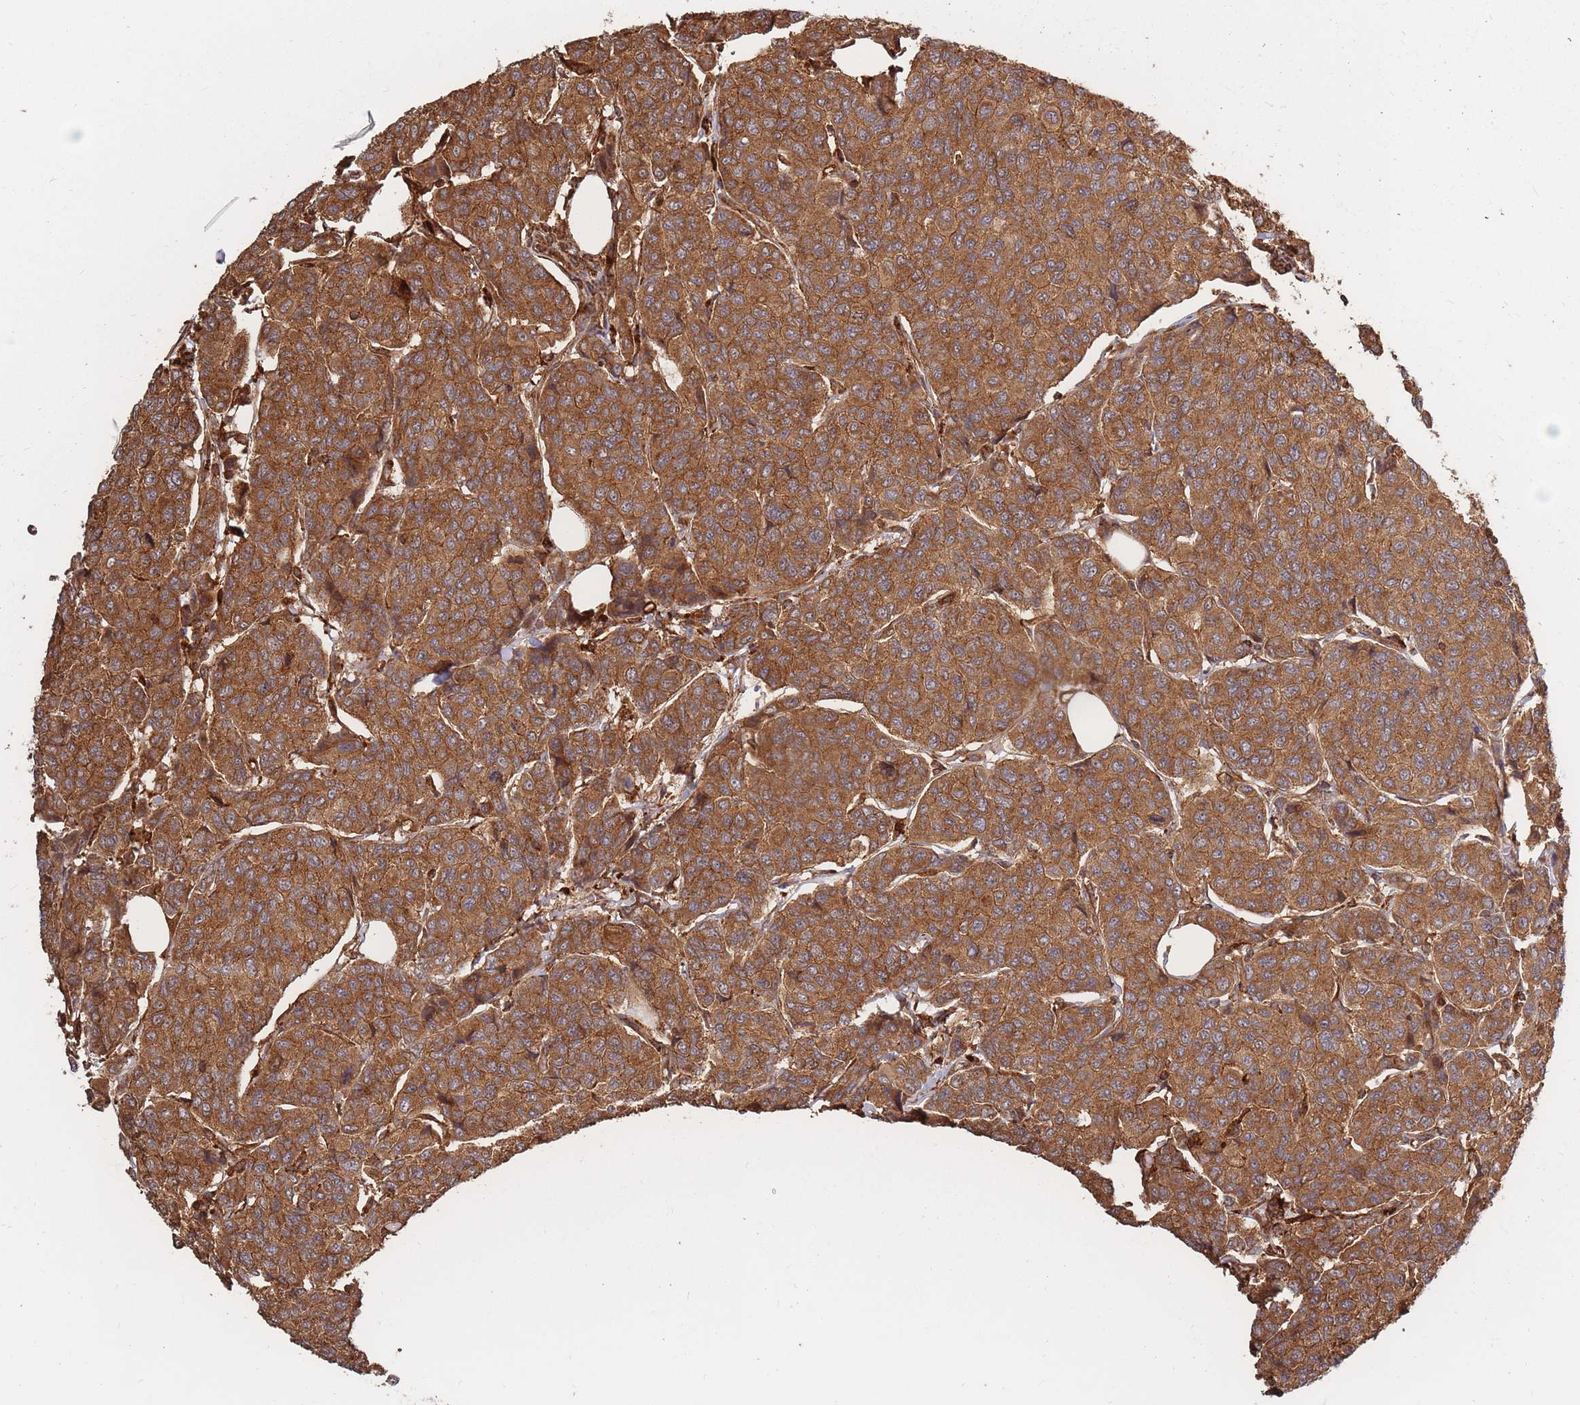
{"staining": {"intensity": "moderate", "quantity": ">75%", "location": "cytoplasmic/membranous"}, "tissue": "breast cancer", "cell_type": "Tumor cells", "image_type": "cancer", "snomed": [{"axis": "morphology", "description": "Duct carcinoma"}, {"axis": "topography", "description": "Breast"}], "caption": "Immunohistochemical staining of human breast cancer exhibits medium levels of moderate cytoplasmic/membranous expression in about >75% of tumor cells.", "gene": "RASSF2", "patient": {"sex": "female", "age": 55}}